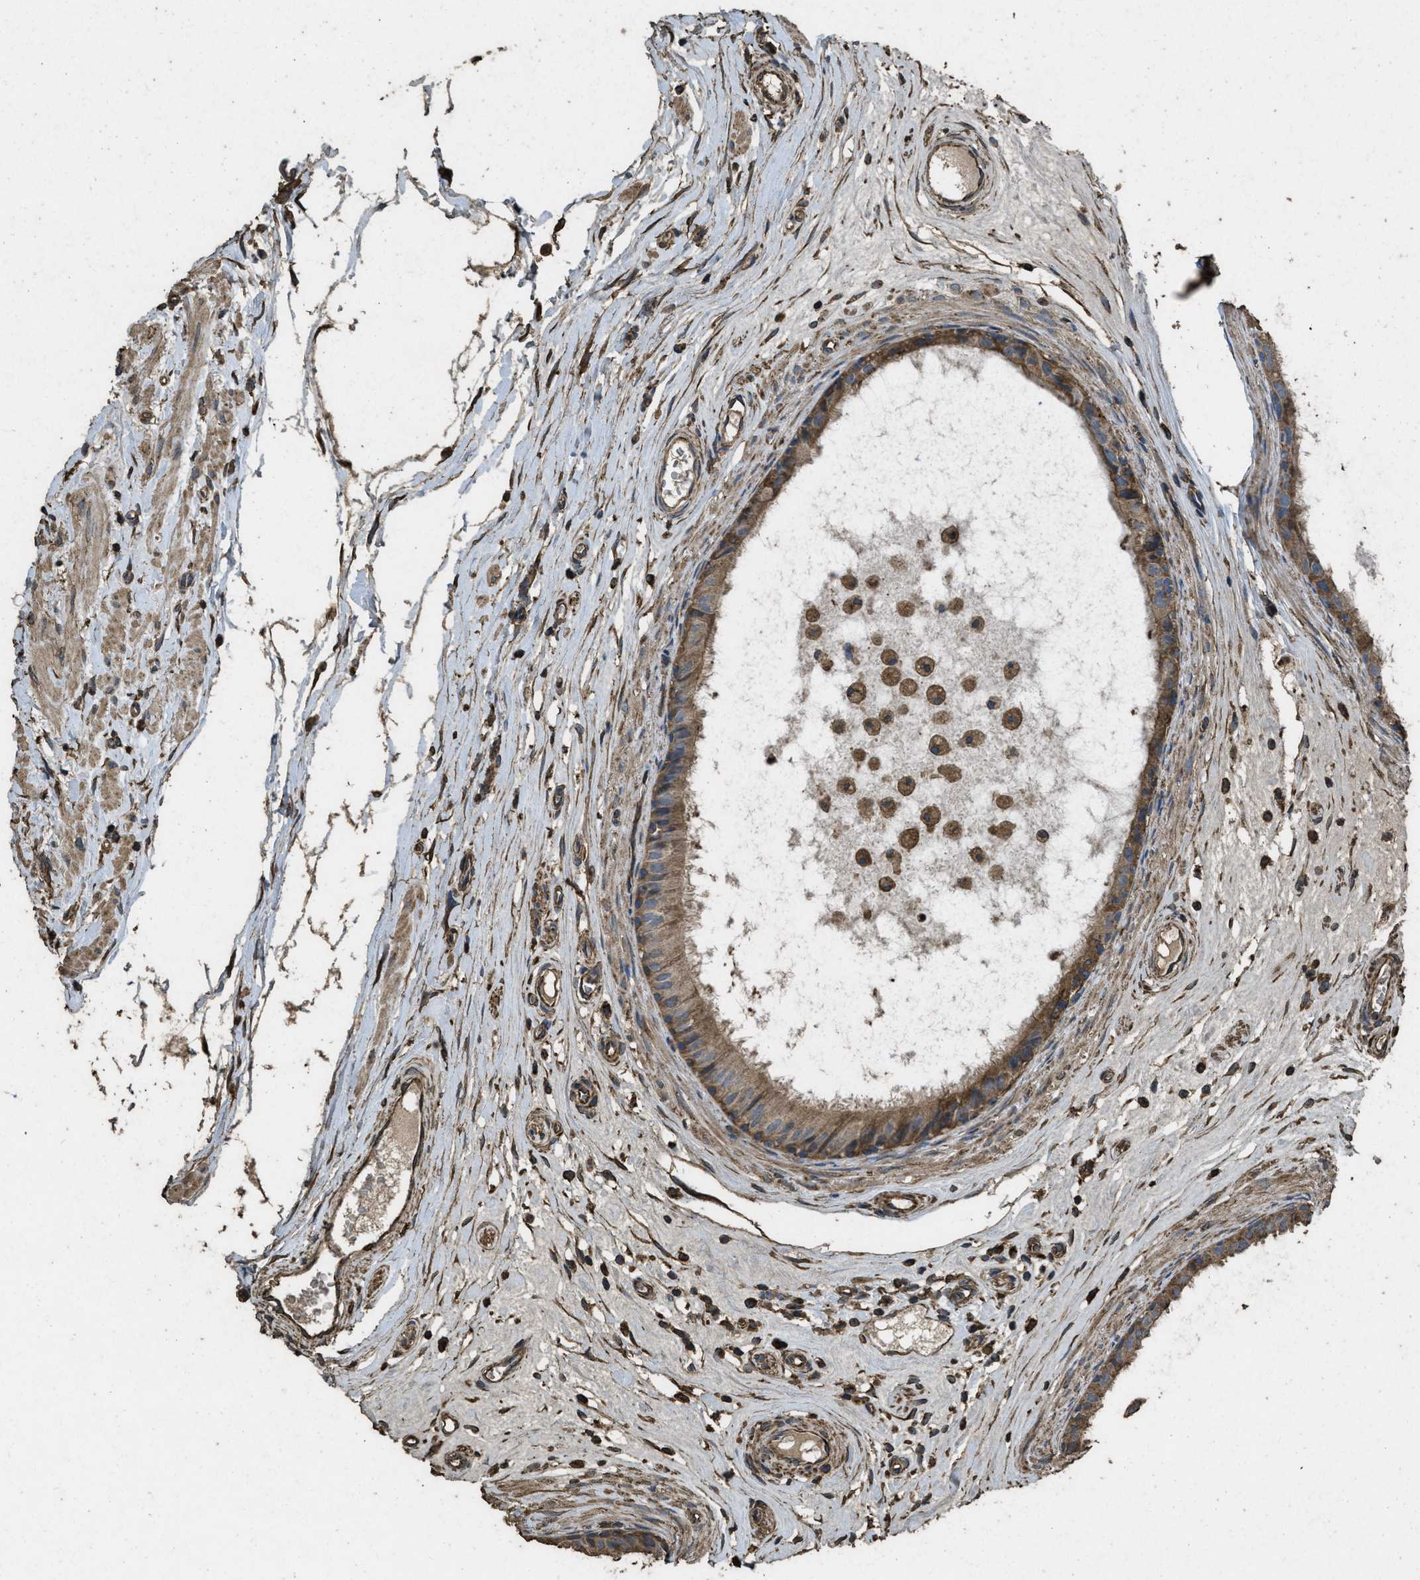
{"staining": {"intensity": "moderate", "quantity": ">75%", "location": "cytoplasmic/membranous"}, "tissue": "epididymis", "cell_type": "Glandular cells", "image_type": "normal", "snomed": [{"axis": "morphology", "description": "Normal tissue, NOS"}, {"axis": "morphology", "description": "Inflammation, NOS"}, {"axis": "topography", "description": "Epididymis"}], "caption": "IHC (DAB (3,3'-diaminobenzidine)) staining of benign epididymis demonstrates moderate cytoplasmic/membranous protein positivity in approximately >75% of glandular cells.", "gene": "CYRIA", "patient": {"sex": "male", "age": 85}}